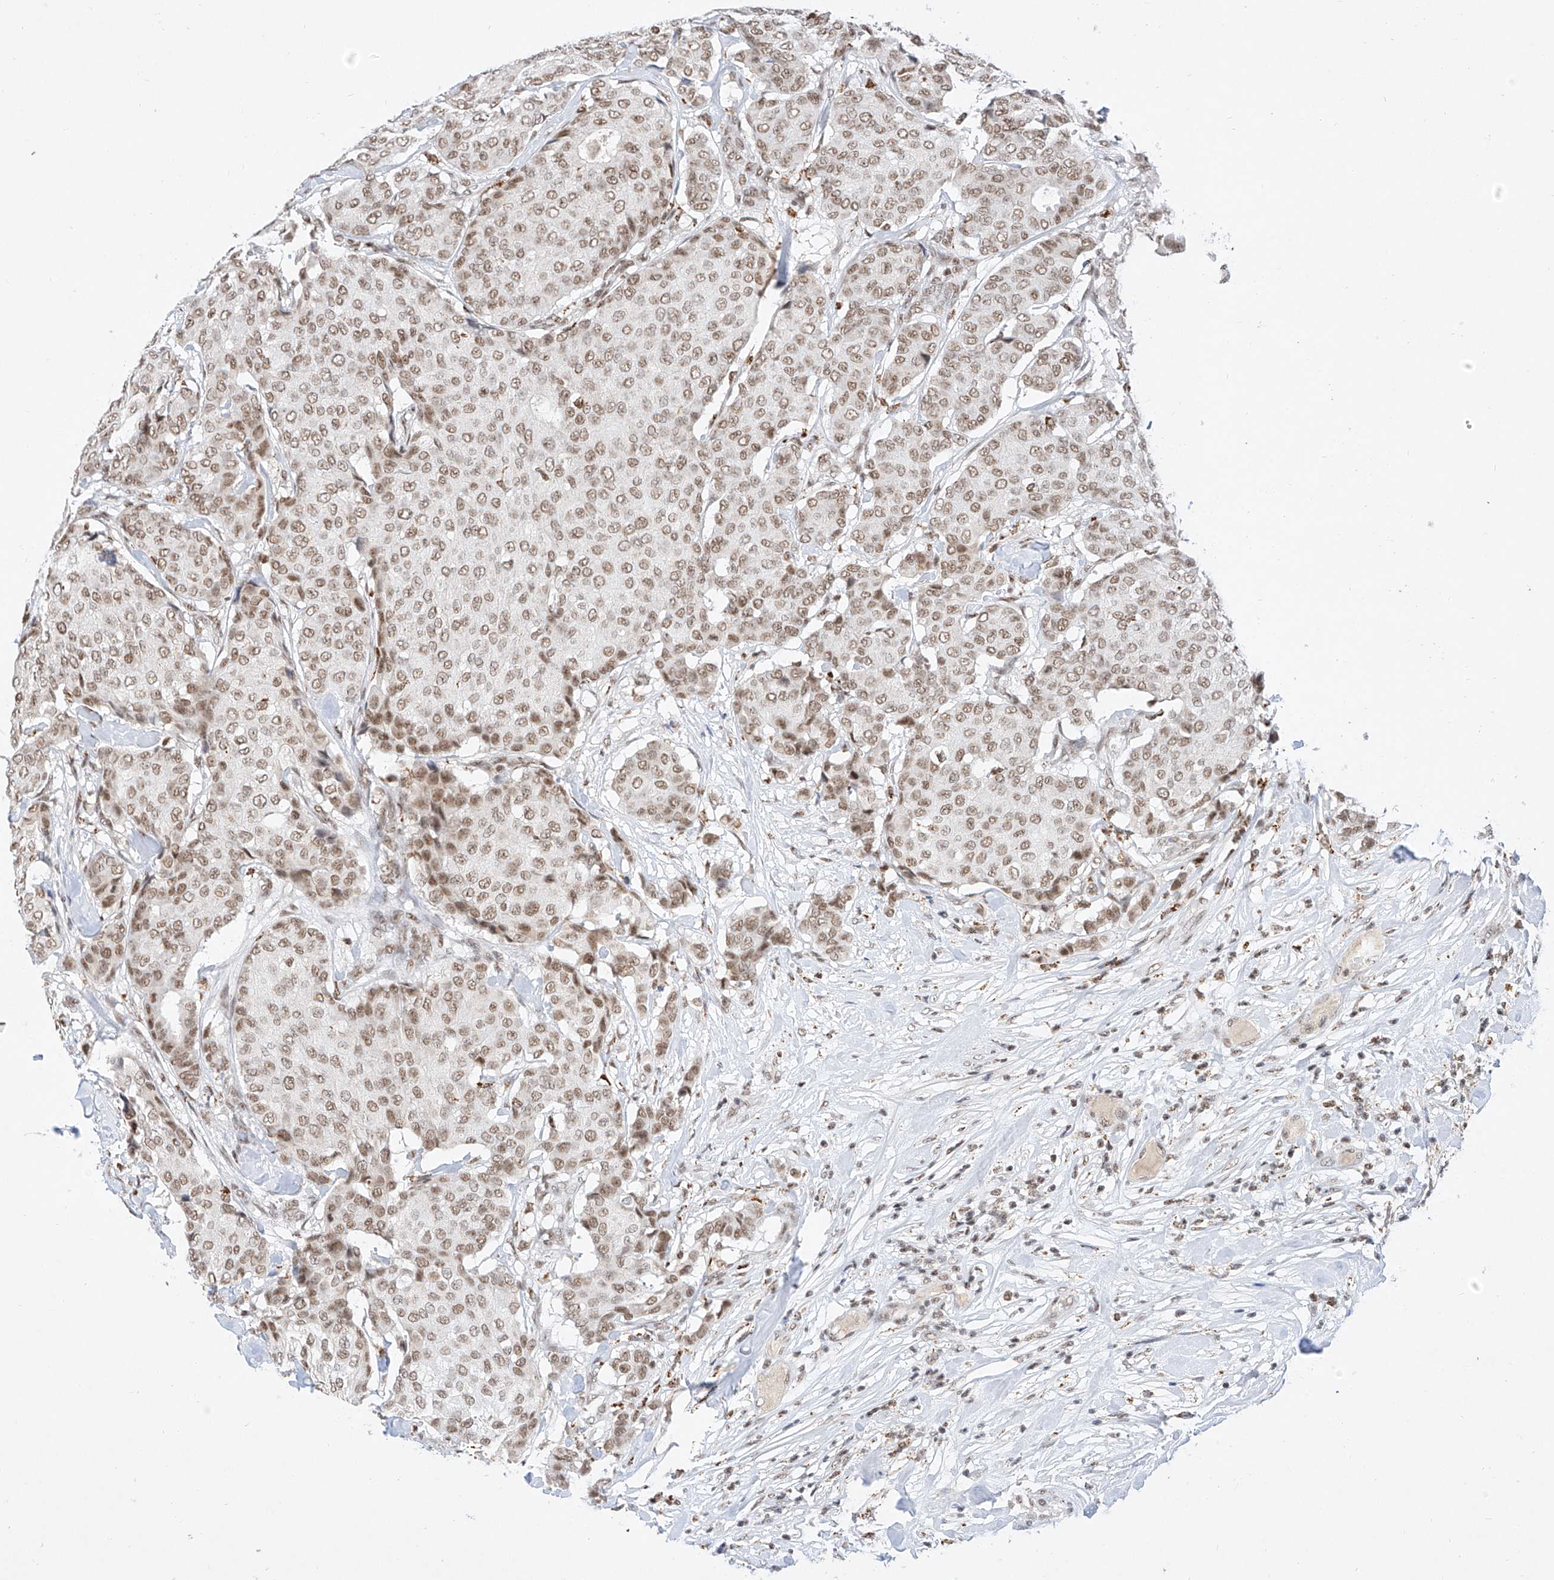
{"staining": {"intensity": "moderate", "quantity": ">75%", "location": "nuclear"}, "tissue": "breast cancer", "cell_type": "Tumor cells", "image_type": "cancer", "snomed": [{"axis": "morphology", "description": "Duct carcinoma"}, {"axis": "topography", "description": "Breast"}], "caption": "Immunohistochemical staining of human breast cancer (infiltrating ductal carcinoma) displays medium levels of moderate nuclear protein positivity in about >75% of tumor cells. (DAB = brown stain, brightfield microscopy at high magnification).", "gene": "NRF1", "patient": {"sex": "female", "age": 75}}